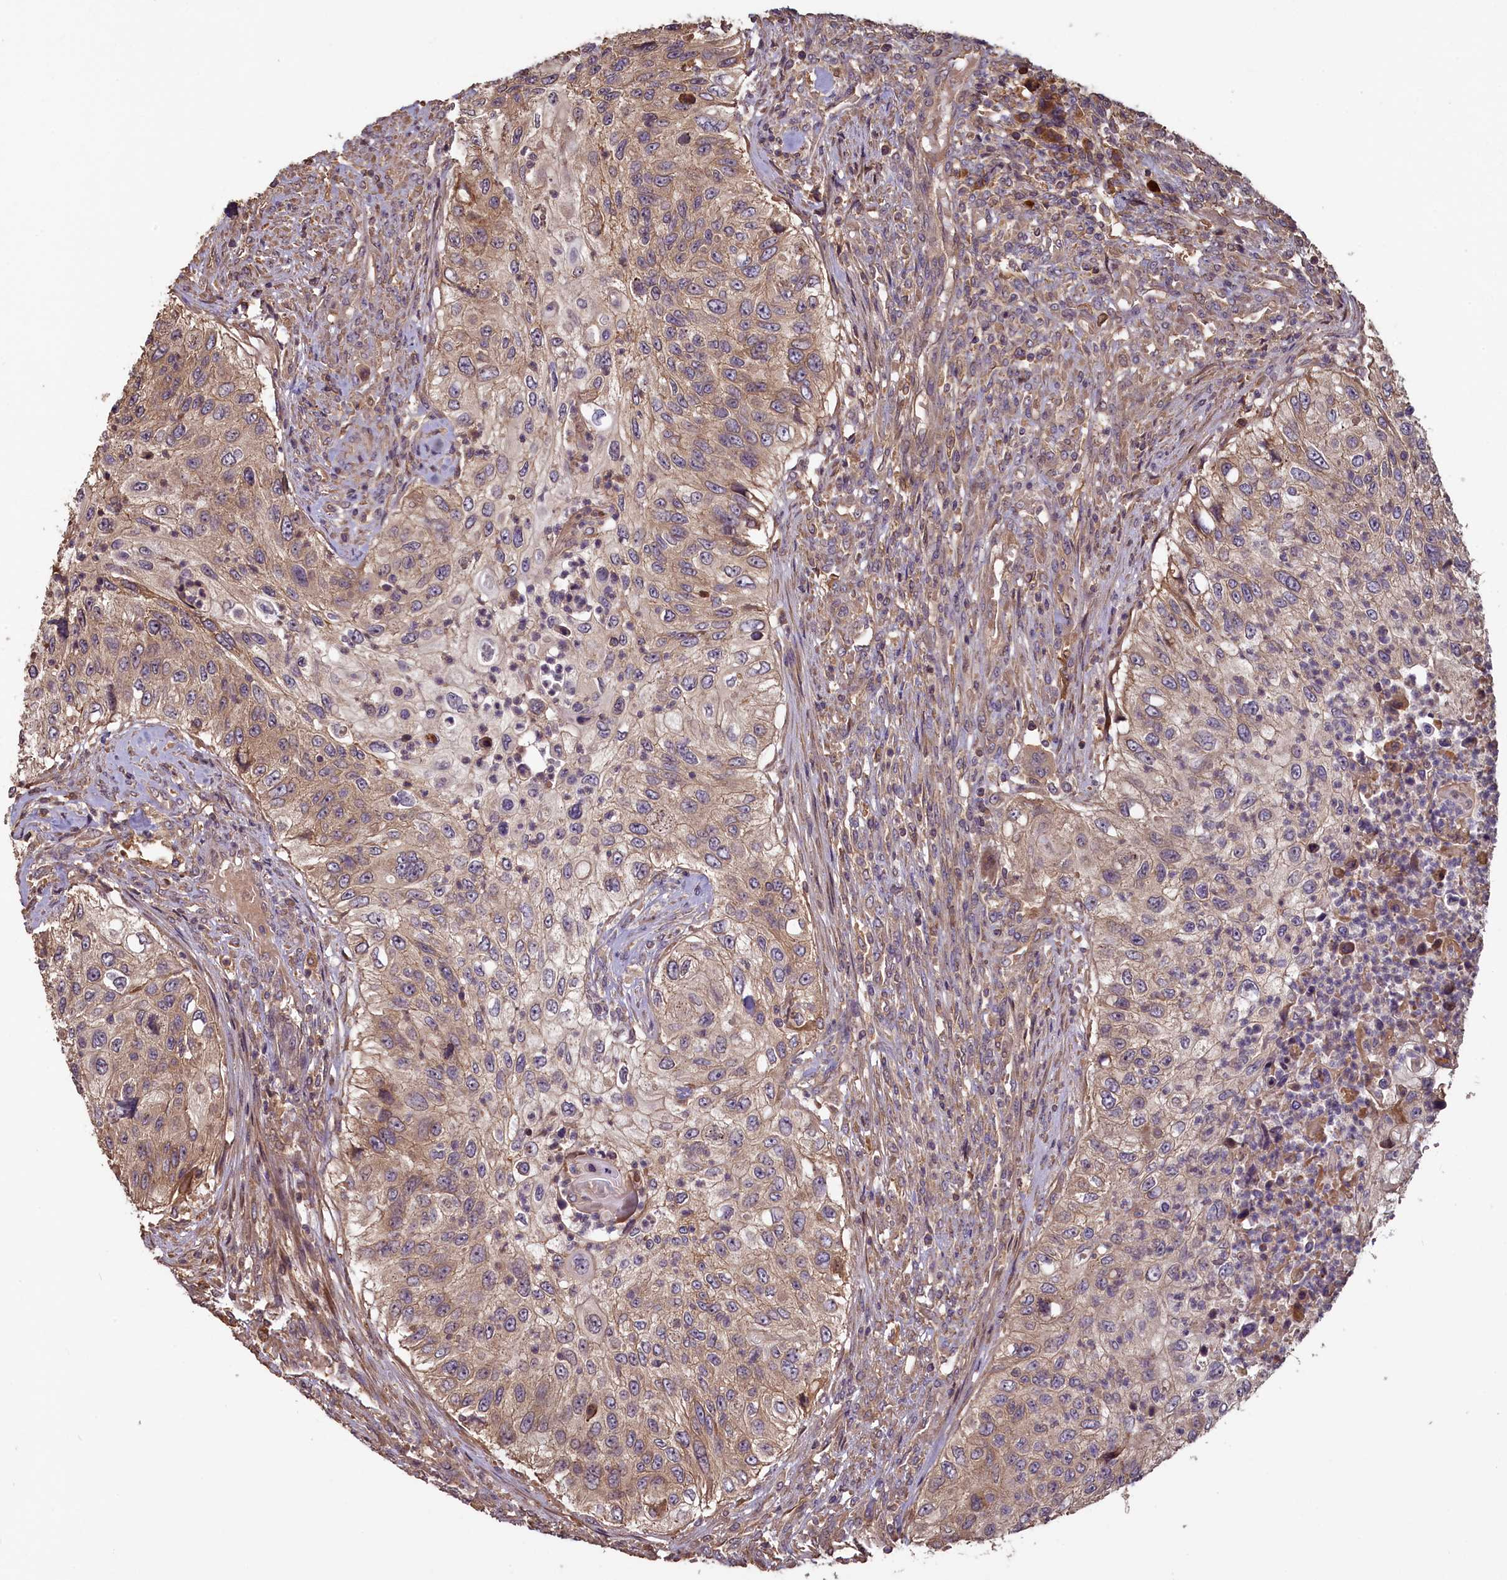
{"staining": {"intensity": "weak", "quantity": ">75%", "location": "cytoplasmic/membranous"}, "tissue": "urothelial cancer", "cell_type": "Tumor cells", "image_type": "cancer", "snomed": [{"axis": "morphology", "description": "Urothelial carcinoma, High grade"}, {"axis": "topography", "description": "Urinary bladder"}], "caption": "High-magnification brightfield microscopy of urothelial cancer stained with DAB (3,3'-diaminobenzidine) (brown) and counterstained with hematoxylin (blue). tumor cells exhibit weak cytoplasmic/membranous staining is seen in about>75% of cells. The protein is stained brown, and the nuclei are stained in blue (DAB IHC with brightfield microscopy, high magnification).", "gene": "NUDT6", "patient": {"sex": "female", "age": 60}}